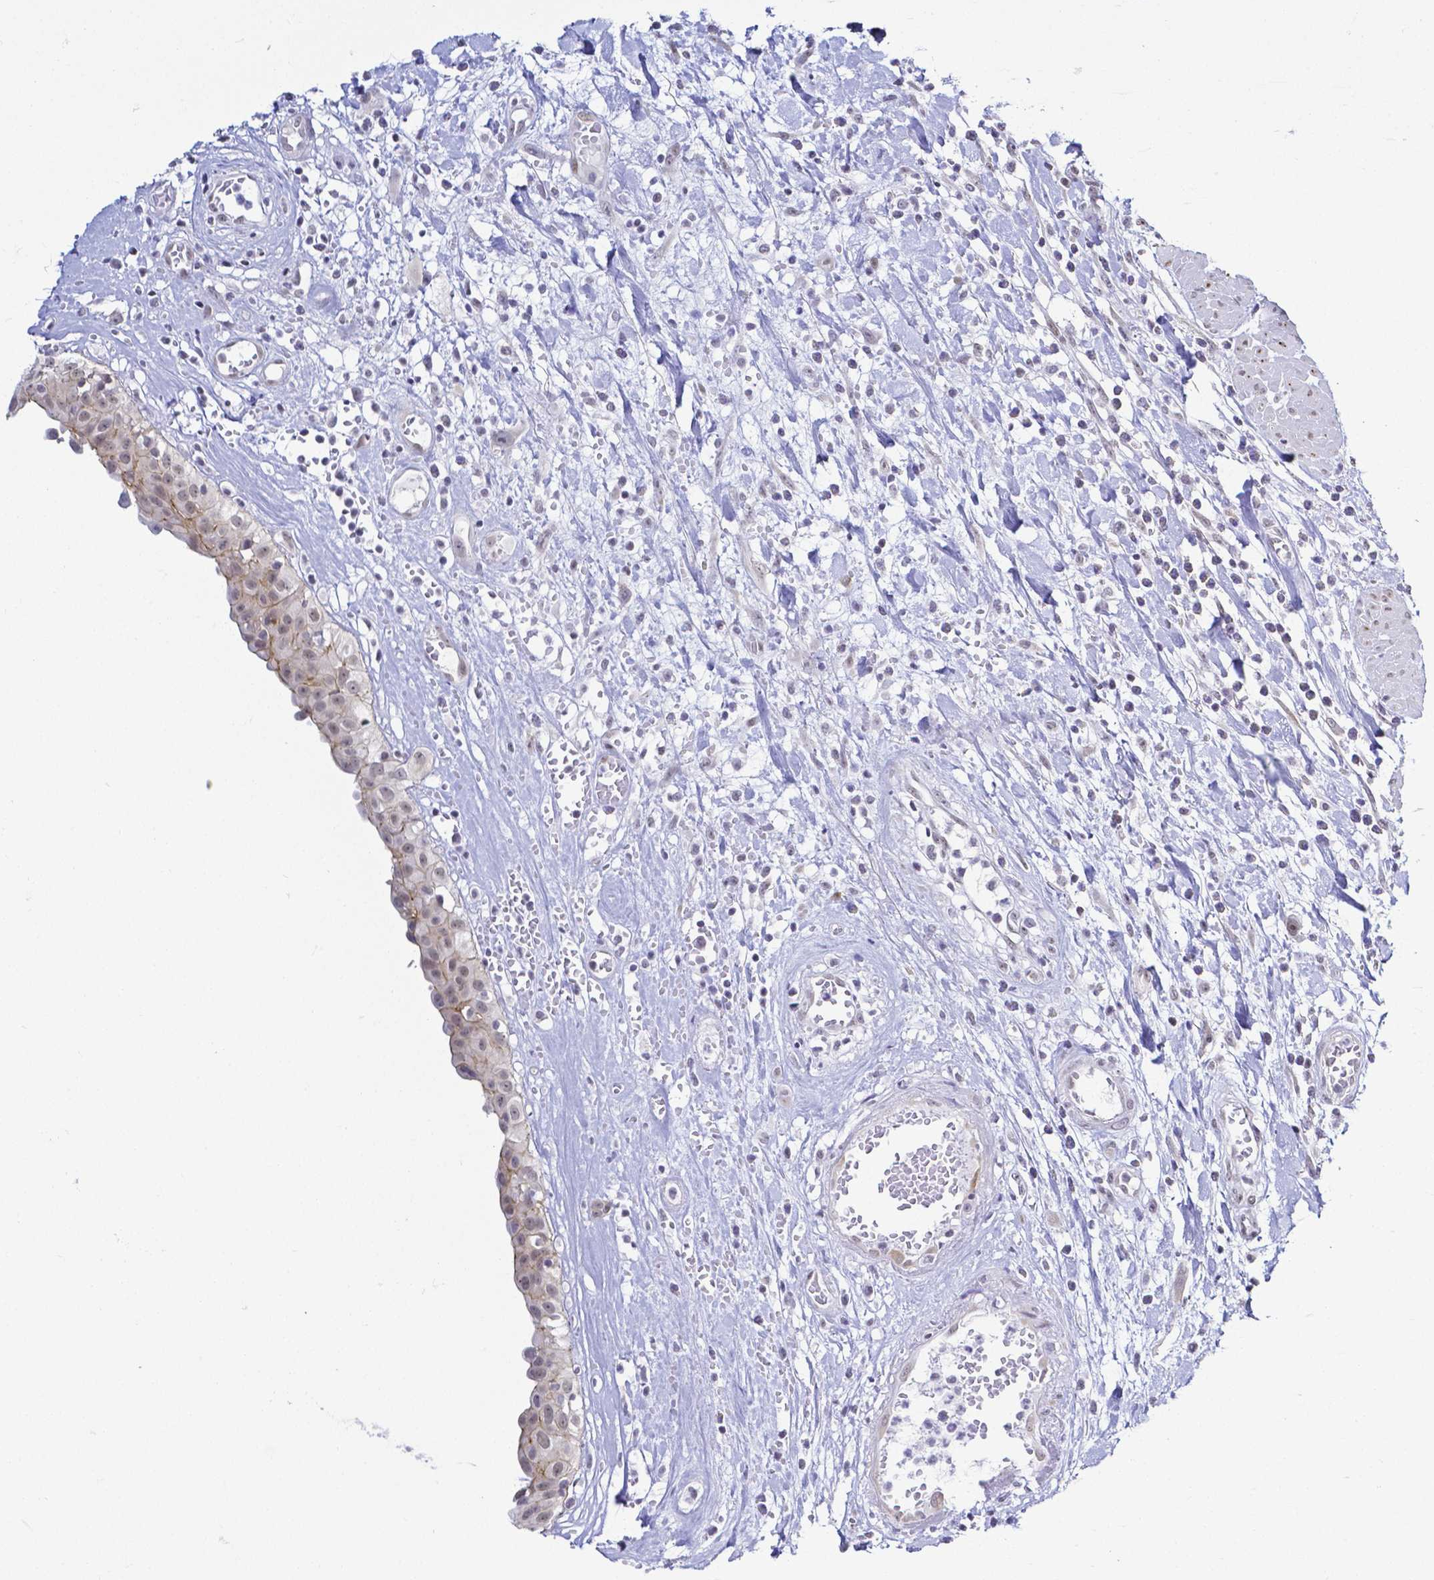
{"staining": {"intensity": "moderate", "quantity": "25%-75%", "location": "cytoplasmic/membranous"}, "tissue": "urinary bladder", "cell_type": "Urothelial cells", "image_type": "normal", "snomed": [{"axis": "morphology", "description": "Normal tissue, NOS"}, {"axis": "topography", "description": "Urinary bladder"}], "caption": "The micrograph shows staining of unremarkable urinary bladder, revealing moderate cytoplasmic/membranous protein expression (brown color) within urothelial cells.", "gene": "FAM83G", "patient": {"sex": "male", "age": 64}}